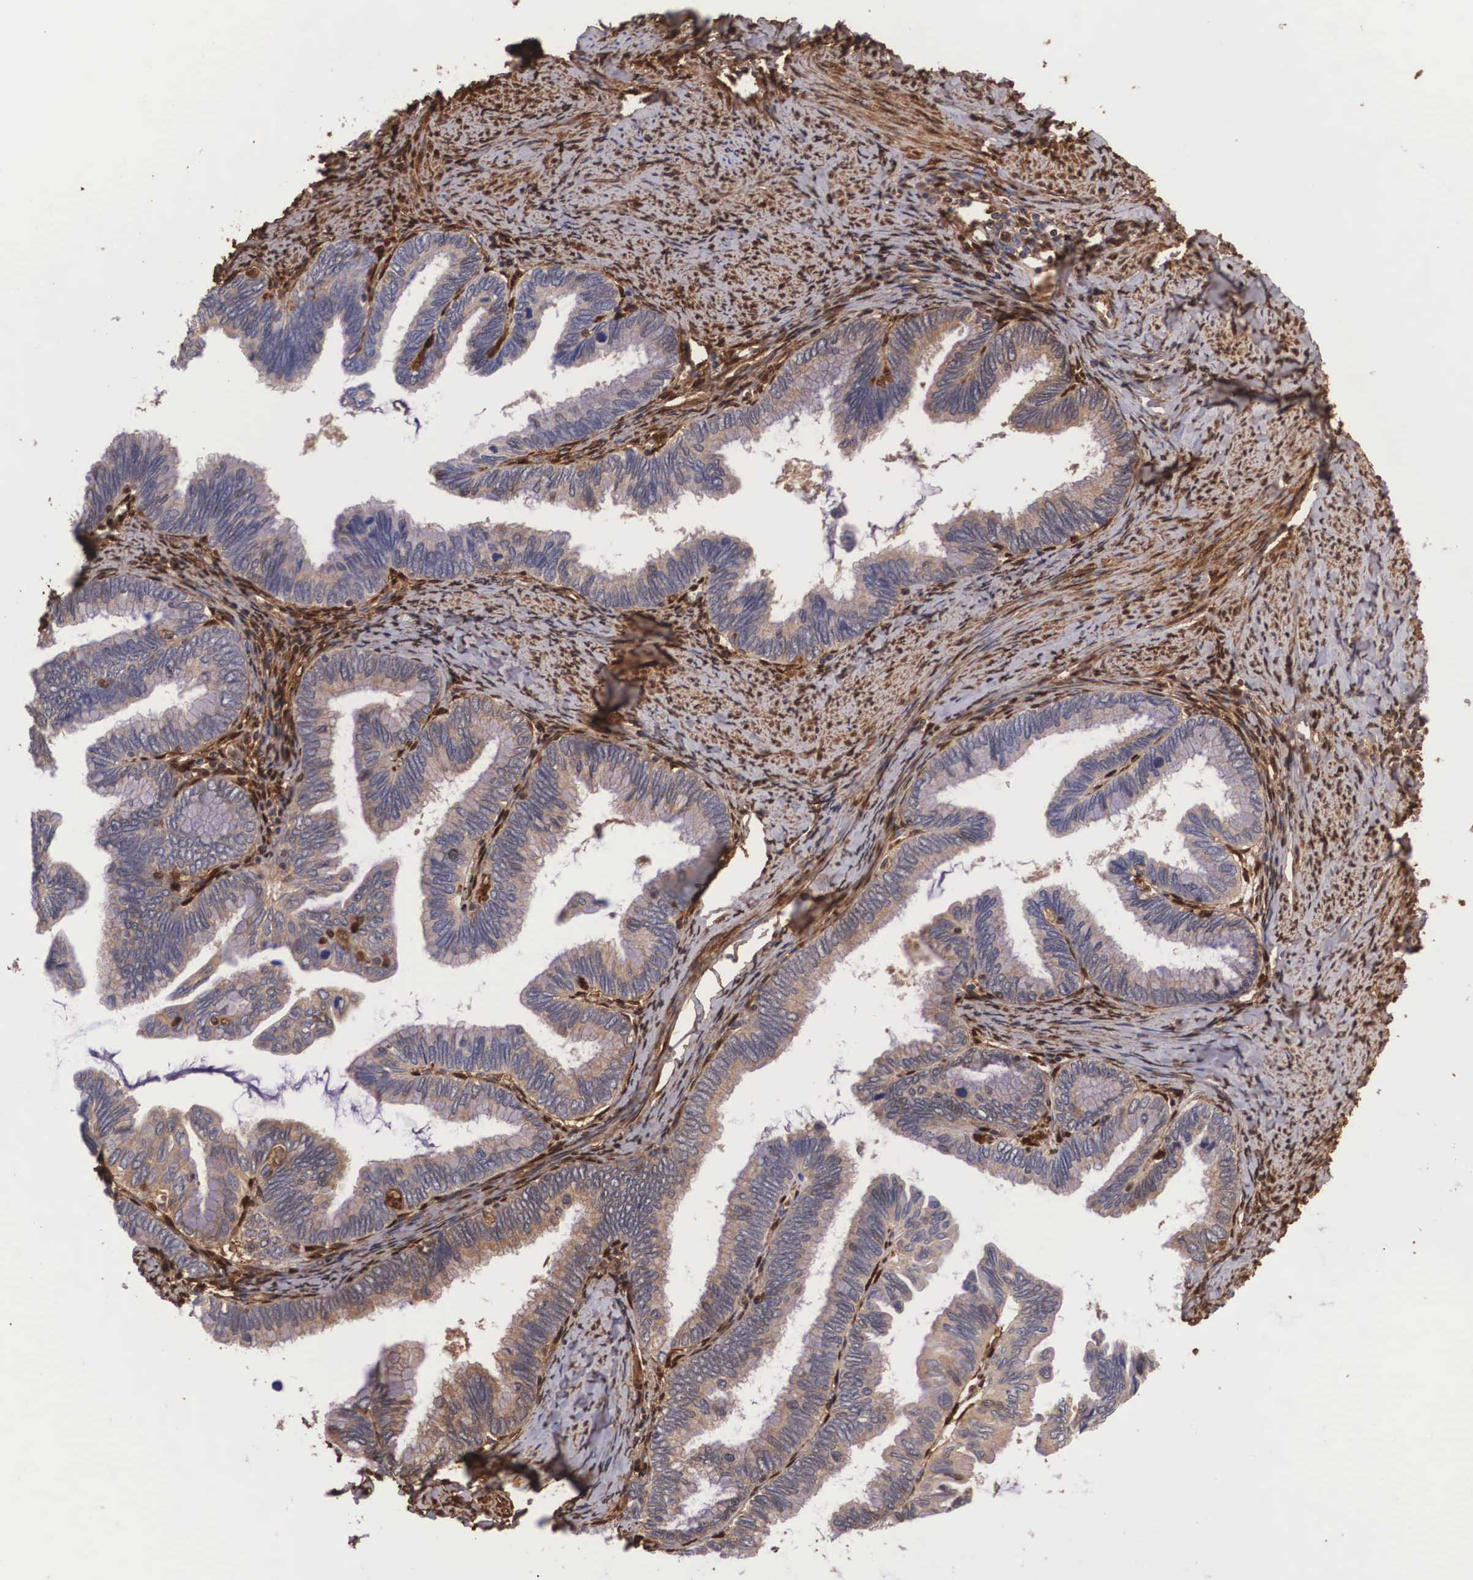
{"staining": {"intensity": "moderate", "quantity": "25%-75%", "location": "cytoplasmic/membranous"}, "tissue": "cervical cancer", "cell_type": "Tumor cells", "image_type": "cancer", "snomed": [{"axis": "morphology", "description": "Adenocarcinoma, NOS"}, {"axis": "topography", "description": "Cervix"}], "caption": "The micrograph exhibits a brown stain indicating the presence of a protein in the cytoplasmic/membranous of tumor cells in cervical adenocarcinoma.", "gene": "LGALS1", "patient": {"sex": "female", "age": 49}}